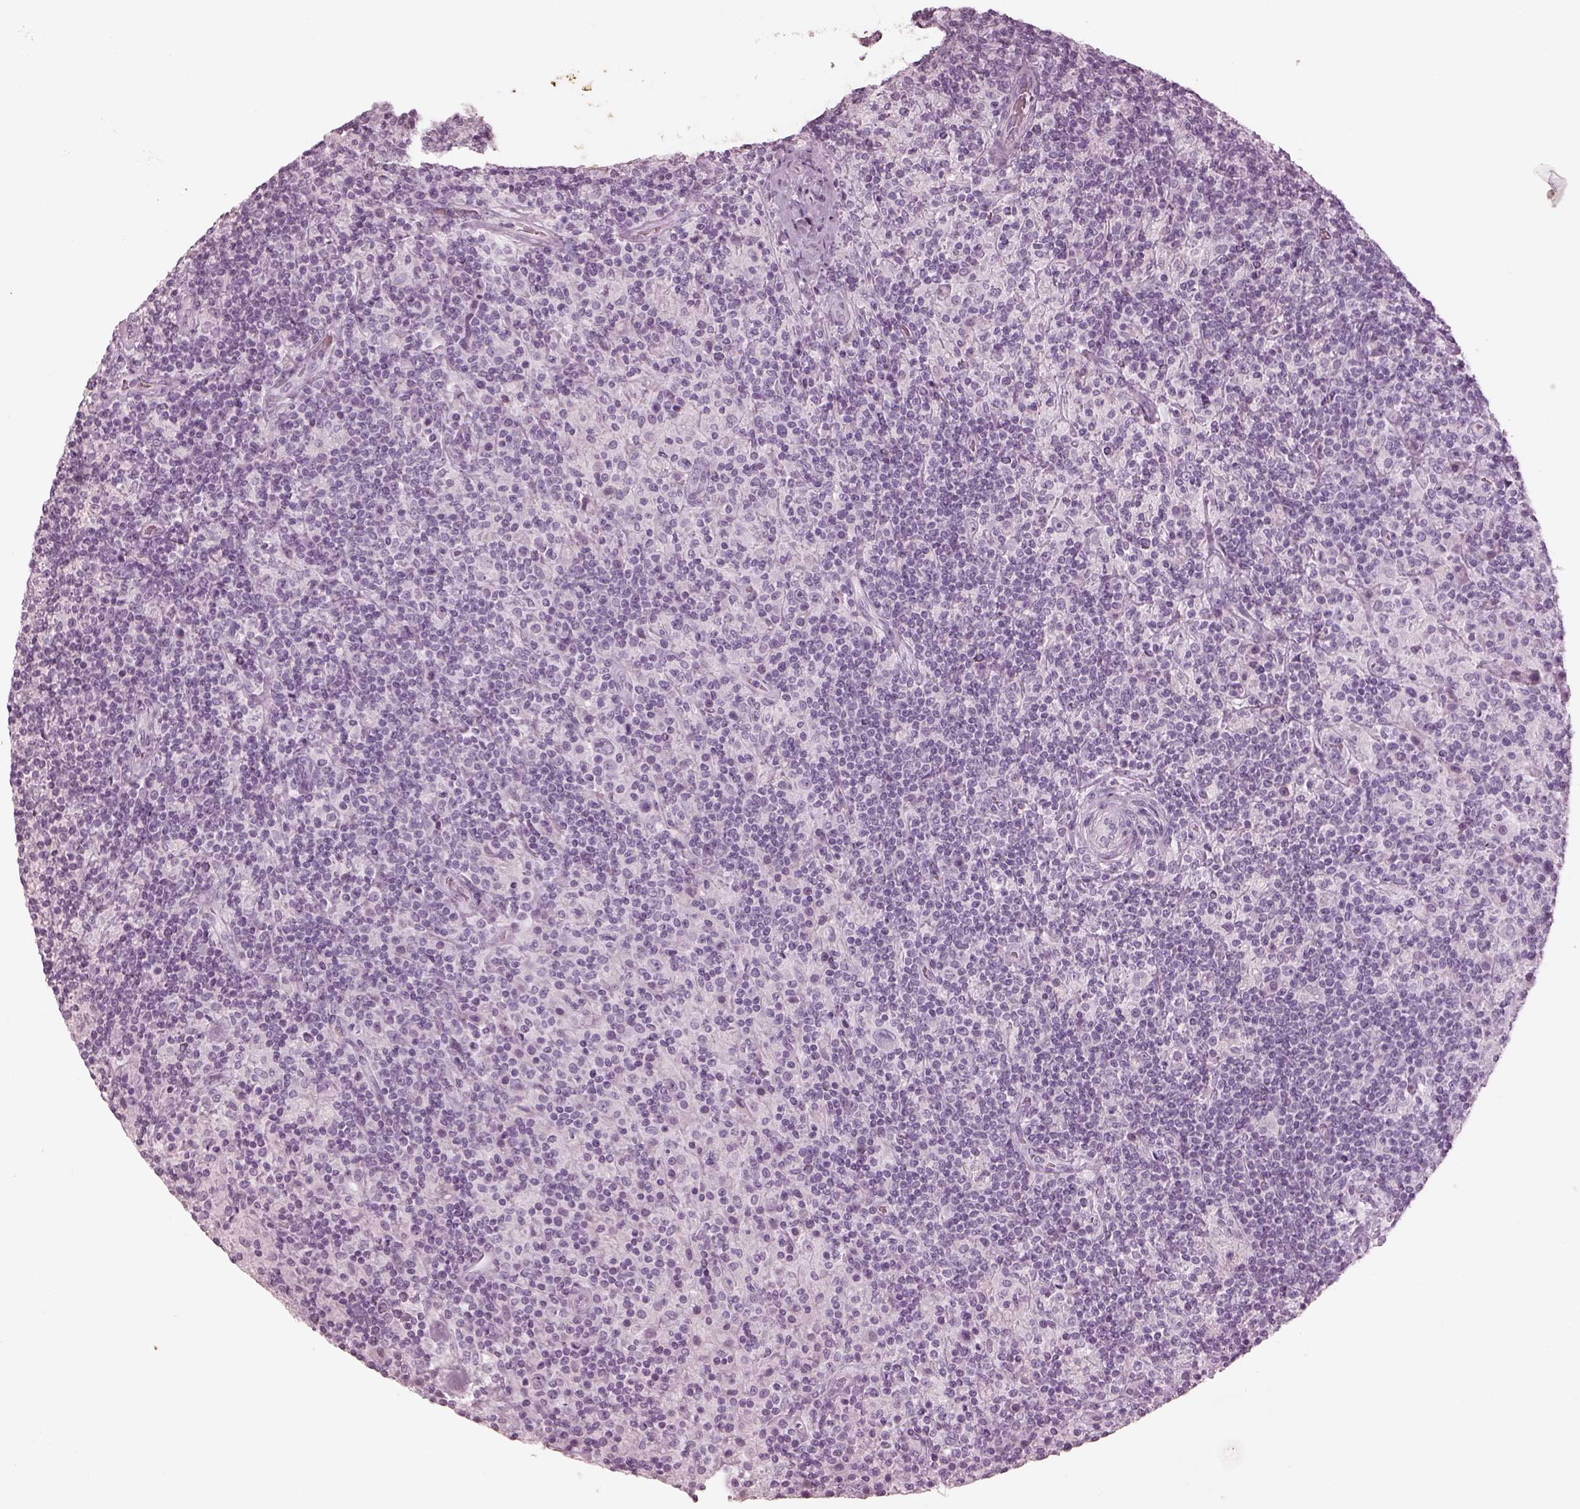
{"staining": {"intensity": "negative", "quantity": "none", "location": "none"}, "tissue": "lymphoma", "cell_type": "Tumor cells", "image_type": "cancer", "snomed": [{"axis": "morphology", "description": "Hodgkin's disease, NOS"}, {"axis": "topography", "description": "Lymph node"}], "caption": "Lymphoma was stained to show a protein in brown. There is no significant expression in tumor cells.", "gene": "OPN4", "patient": {"sex": "male", "age": 70}}